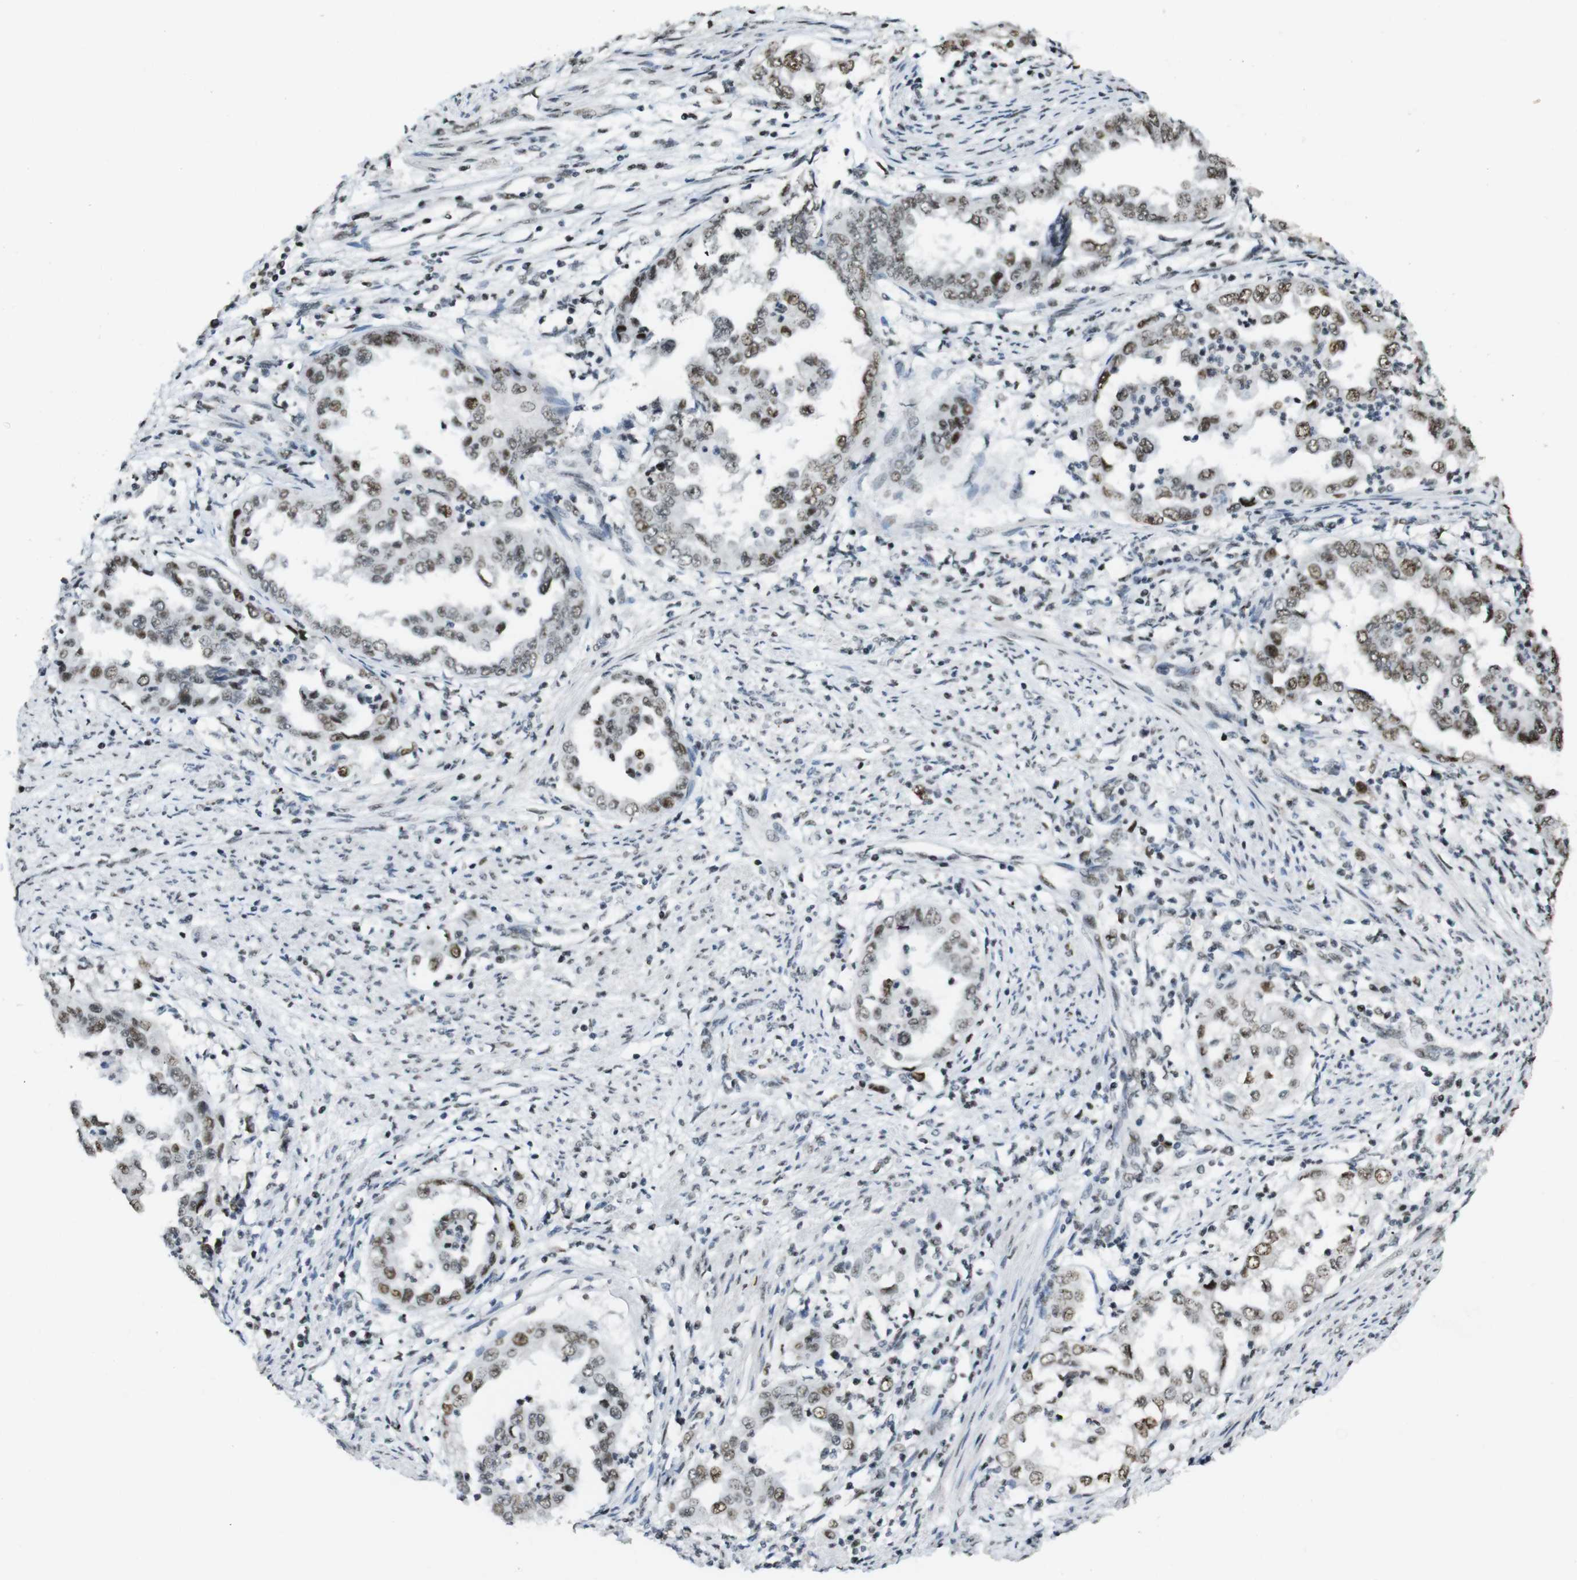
{"staining": {"intensity": "moderate", "quantity": ">75%", "location": "nuclear"}, "tissue": "endometrial cancer", "cell_type": "Tumor cells", "image_type": "cancer", "snomed": [{"axis": "morphology", "description": "Adenocarcinoma, NOS"}, {"axis": "topography", "description": "Endometrium"}], "caption": "Protein analysis of endometrial cancer tissue exhibits moderate nuclear expression in approximately >75% of tumor cells. Immunohistochemistry stains the protein of interest in brown and the nuclei are stained blue.", "gene": "CSNK2B", "patient": {"sex": "female", "age": 85}}